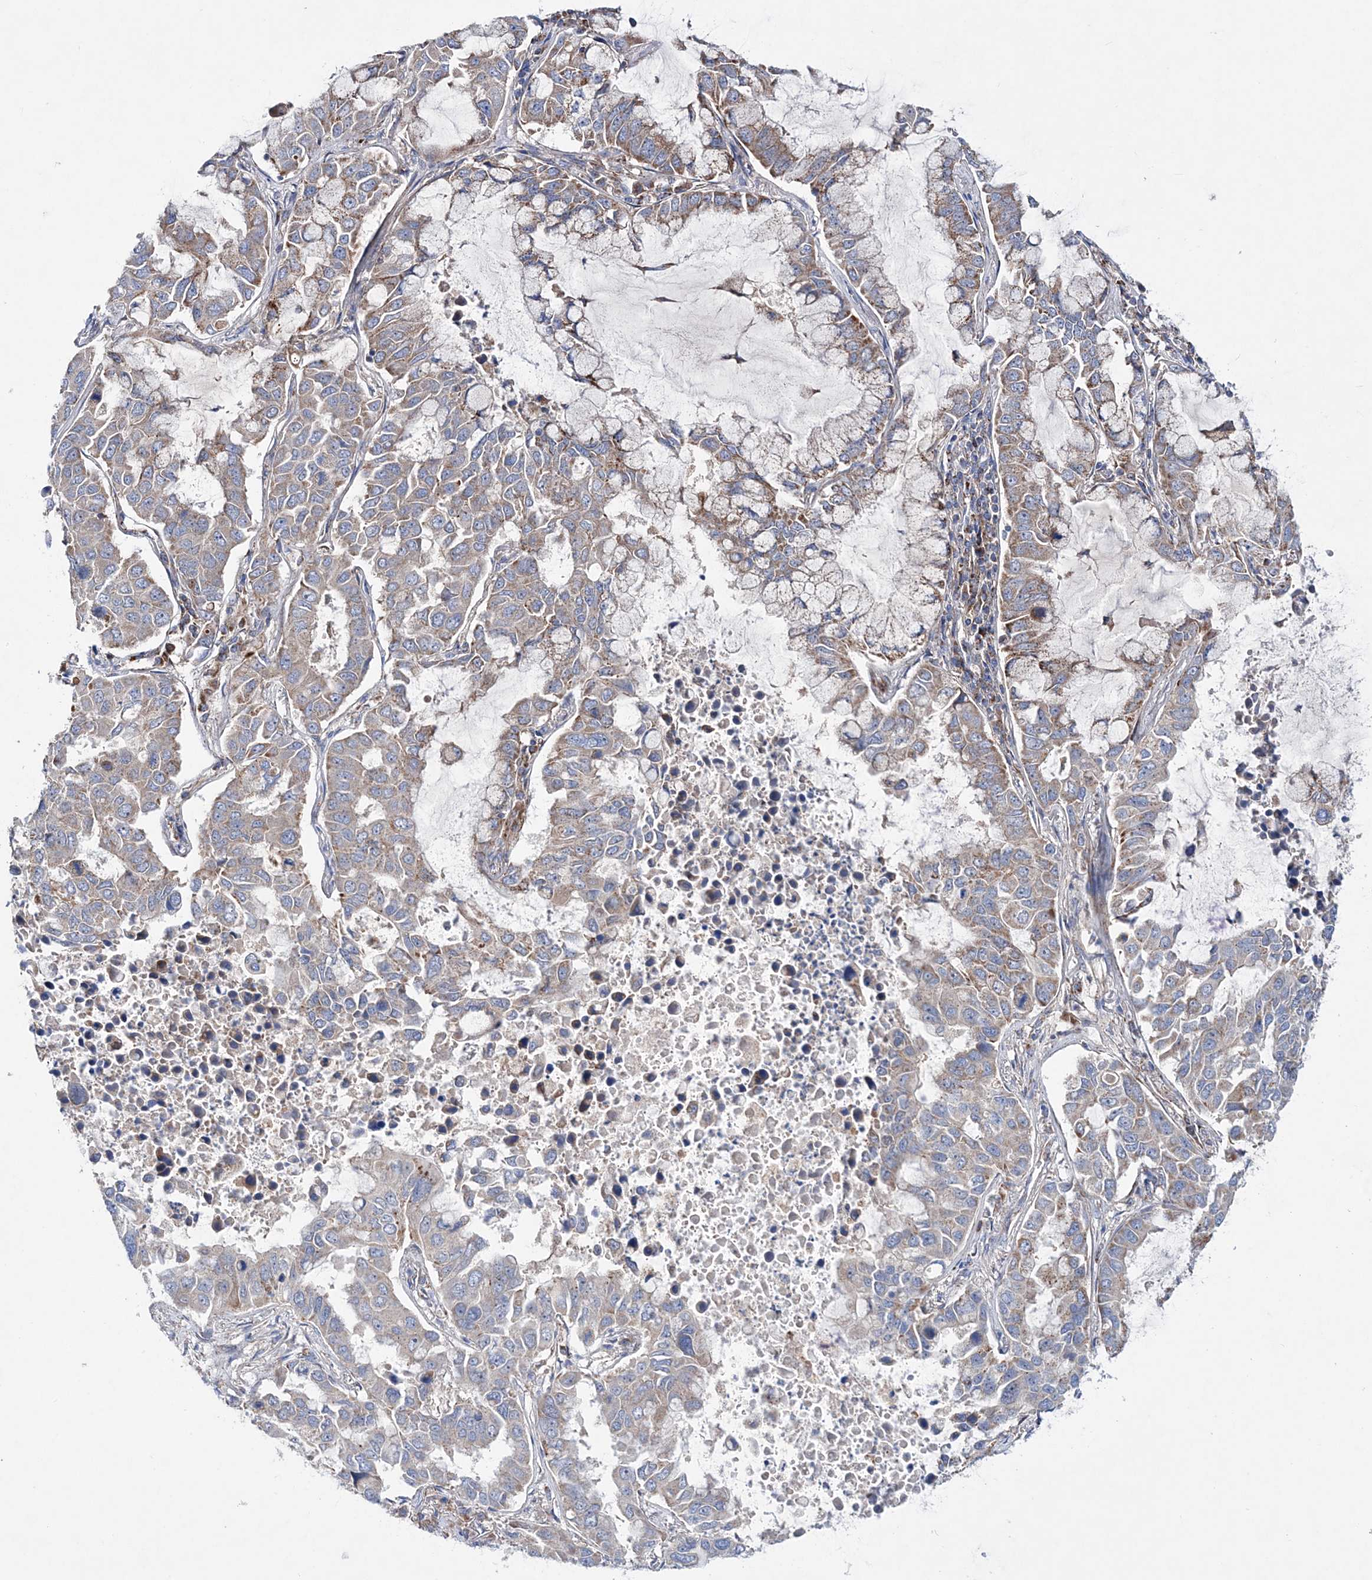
{"staining": {"intensity": "moderate", "quantity": "25%-75%", "location": "cytoplasmic/membranous"}, "tissue": "lung cancer", "cell_type": "Tumor cells", "image_type": "cancer", "snomed": [{"axis": "morphology", "description": "Adenocarcinoma, NOS"}, {"axis": "topography", "description": "Lung"}], "caption": "High-power microscopy captured an IHC image of lung cancer, revealing moderate cytoplasmic/membranous staining in about 25%-75% of tumor cells. Ihc stains the protein of interest in brown and the nuclei are stained blue.", "gene": "NGLY1", "patient": {"sex": "male", "age": 64}}